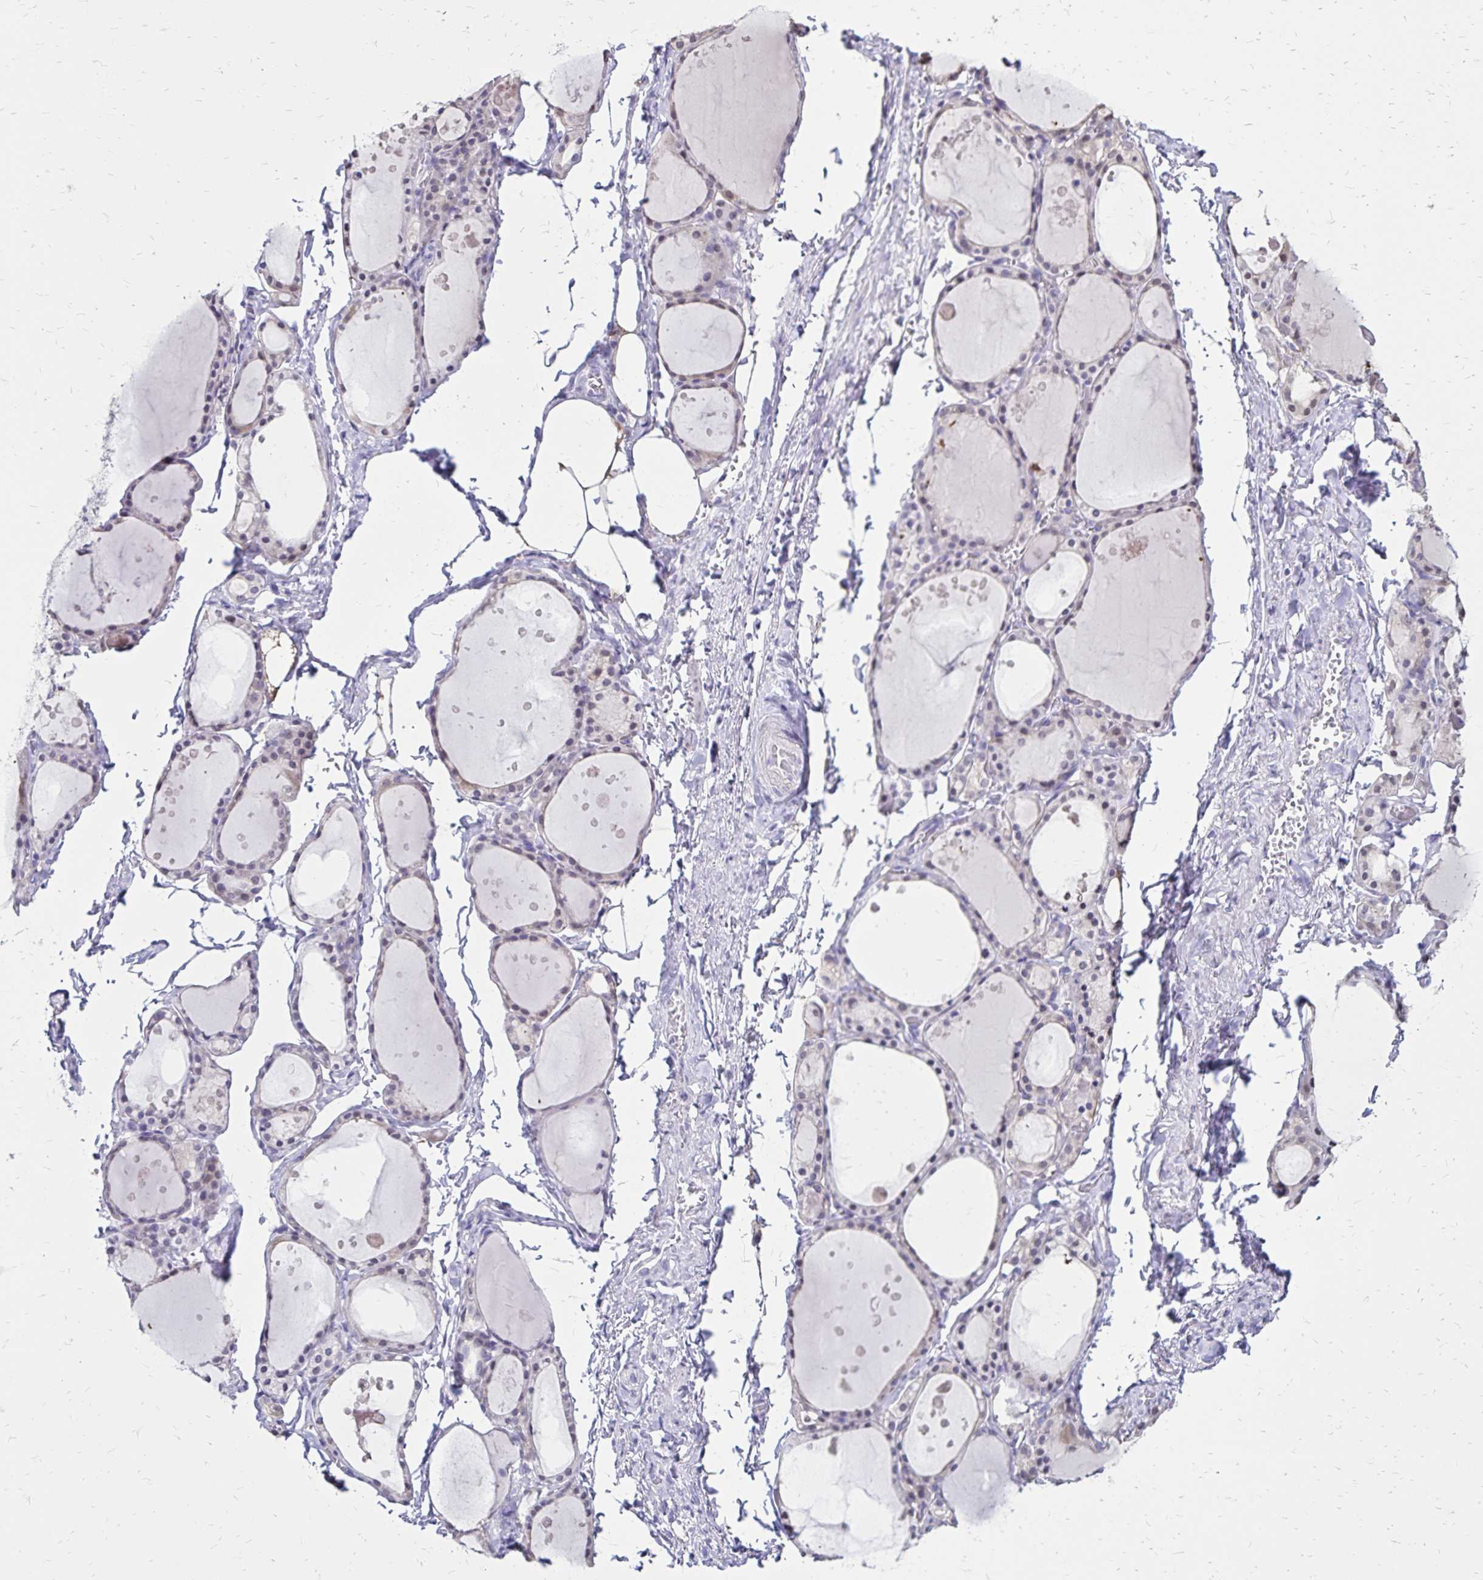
{"staining": {"intensity": "negative", "quantity": "none", "location": "none"}, "tissue": "thyroid gland", "cell_type": "Glandular cells", "image_type": "normal", "snomed": [{"axis": "morphology", "description": "Normal tissue, NOS"}, {"axis": "topography", "description": "Thyroid gland"}], "caption": "Immunohistochemical staining of unremarkable thyroid gland shows no significant staining in glandular cells. (Stains: DAB (3,3'-diaminobenzidine) immunohistochemistry (IHC) with hematoxylin counter stain, Microscopy: brightfield microscopy at high magnification).", "gene": "SH3GL3", "patient": {"sex": "male", "age": 68}}